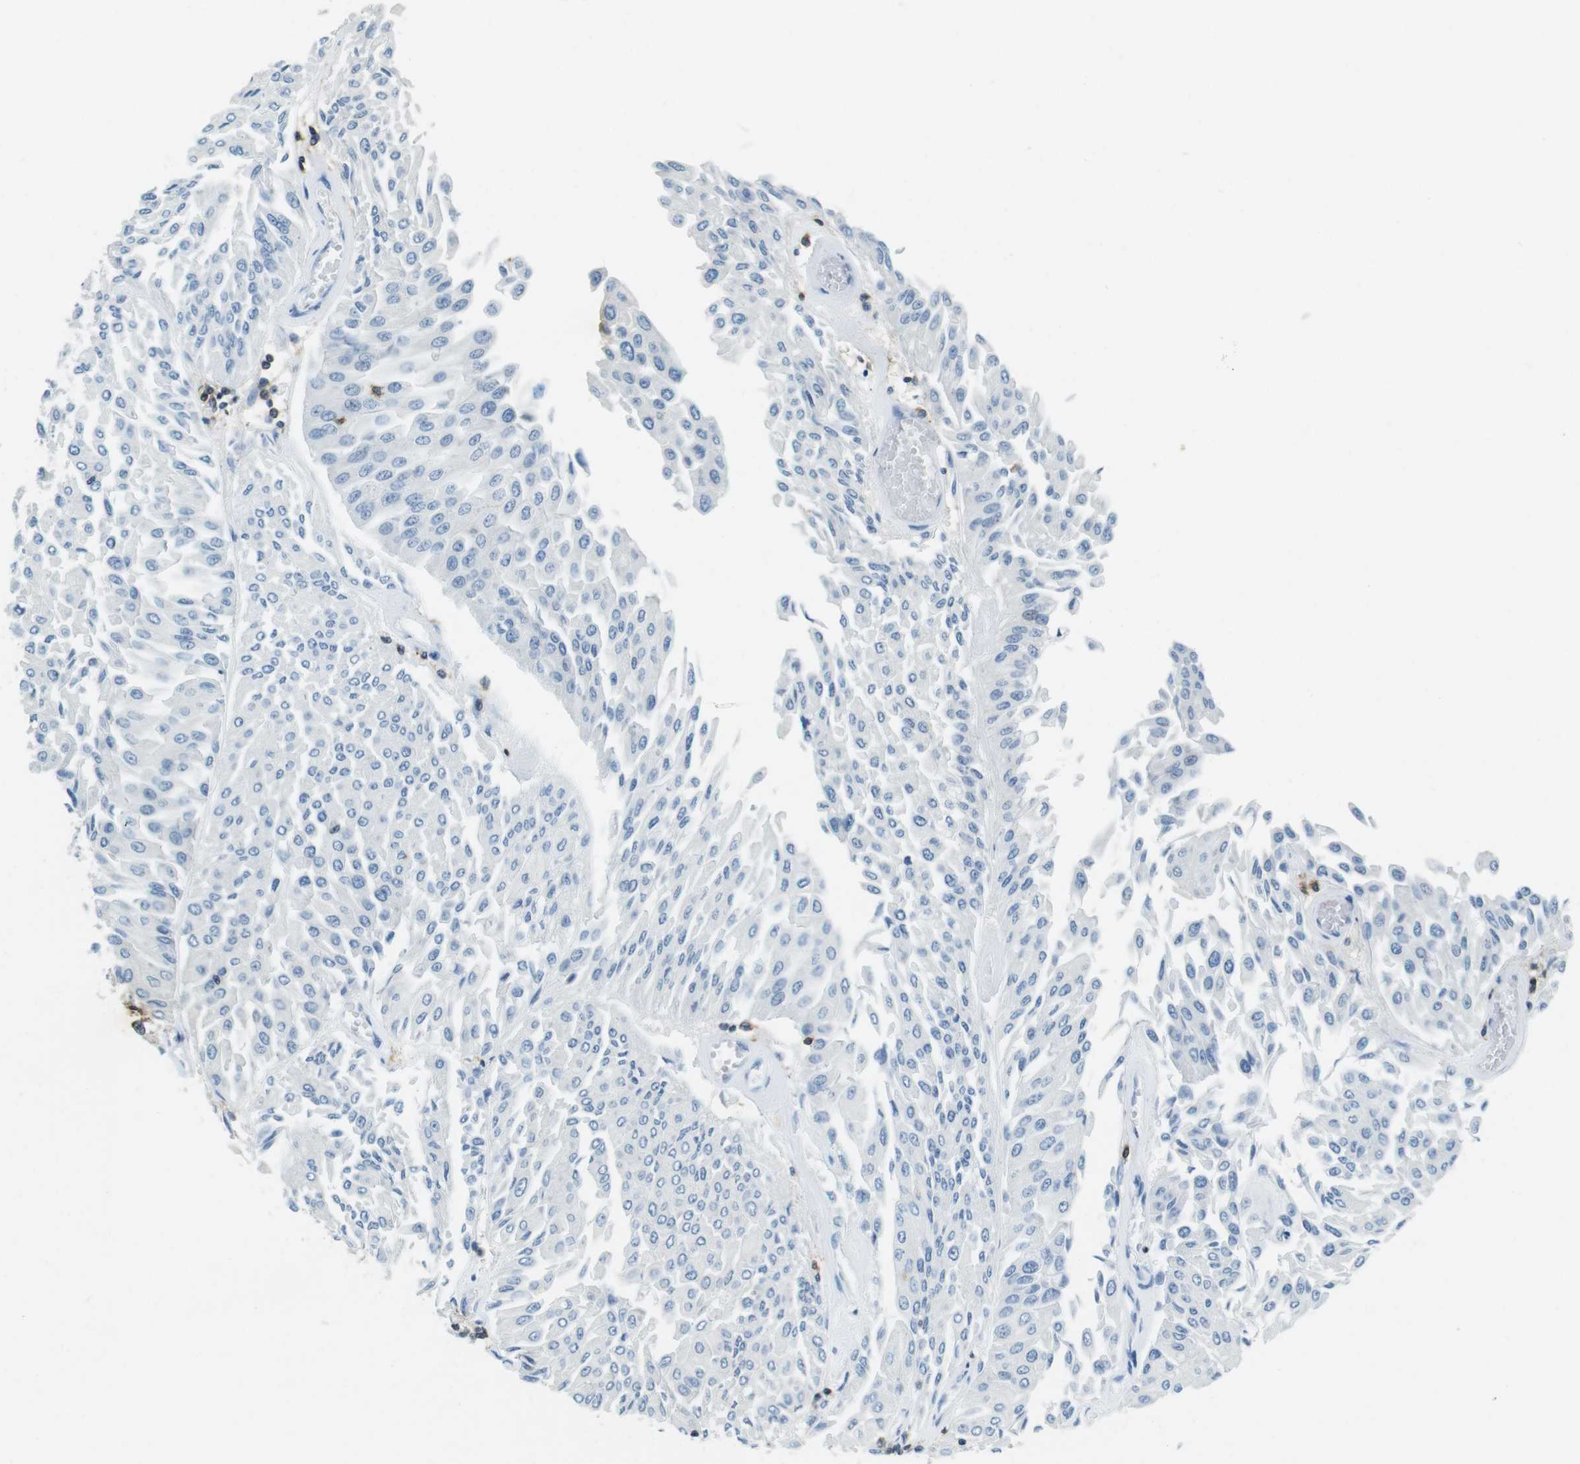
{"staining": {"intensity": "negative", "quantity": "none", "location": "none"}, "tissue": "urothelial cancer", "cell_type": "Tumor cells", "image_type": "cancer", "snomed": [{"axis": "morphology", "description": "Urothelial carcinoma, Low grade"}, {"axis": "topography", "description": "Urinary bladder"}], "caption": "This is an immunohistochemistry (IHC) image of urothelial carcinoma (low-grade). There is no staining in tumor cells.", "gene": "LAT", "patient": {"sex": "male", "age": 67}}